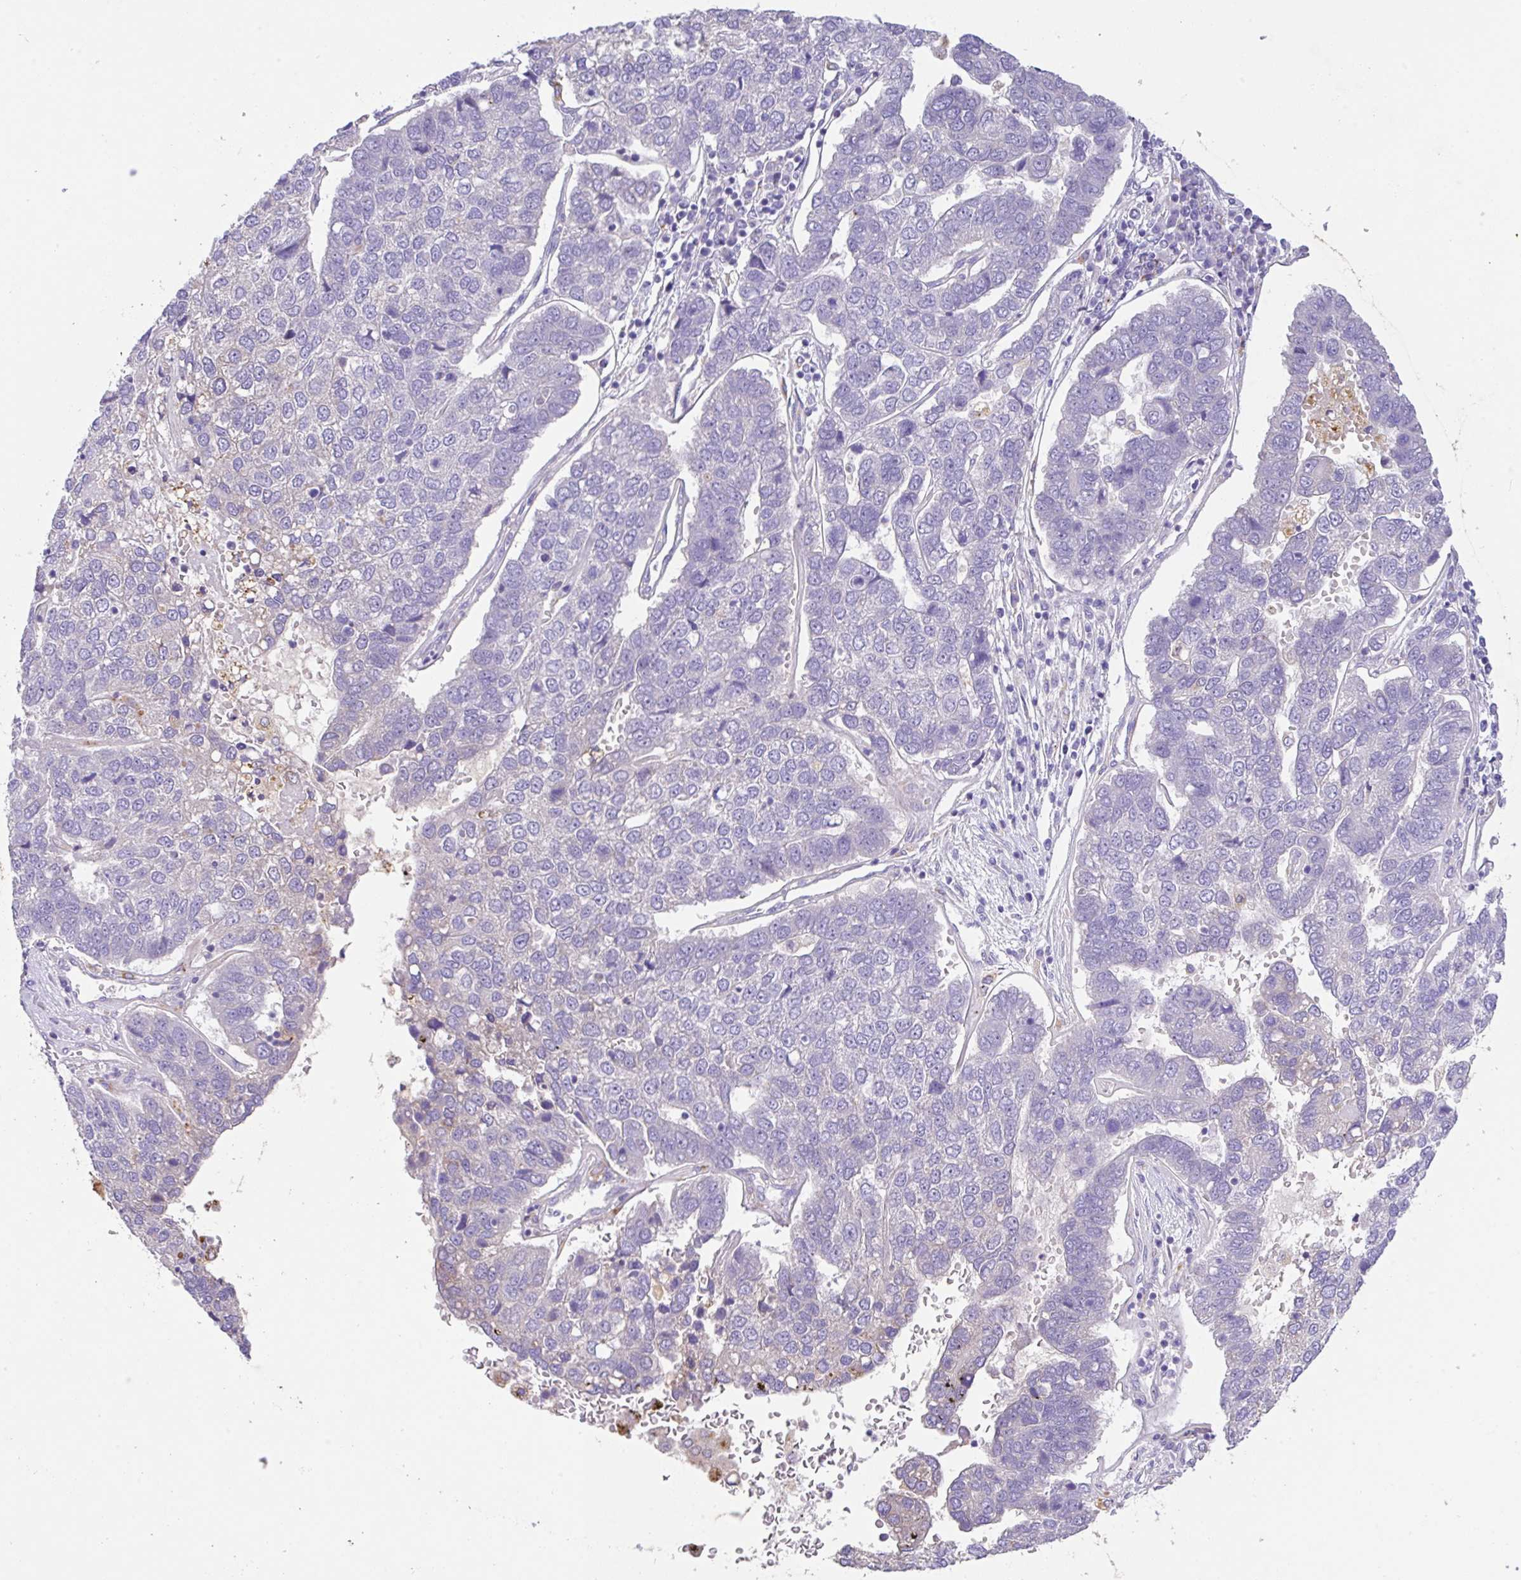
{"staining": {"intensity": "negative", "quantity": "none", "location": "none"}, "tissue": "pancreatic cancer", "cell_type": "Tumor cells", "image_type": "cancer", "snomed": [{"axis": "morphology", "description": "Adenocarcinoma, NOS"}, {"axis": "topography", "description": "Pancreas"}], "caption": "A micrograph of pancreatic cancer stained for a protein reveals no brown staining in tumor cells. (DAB IHC with hematoxylin counter stain).", "gene": "EPN3", "patient": {"sex": "female", "age": 61}}